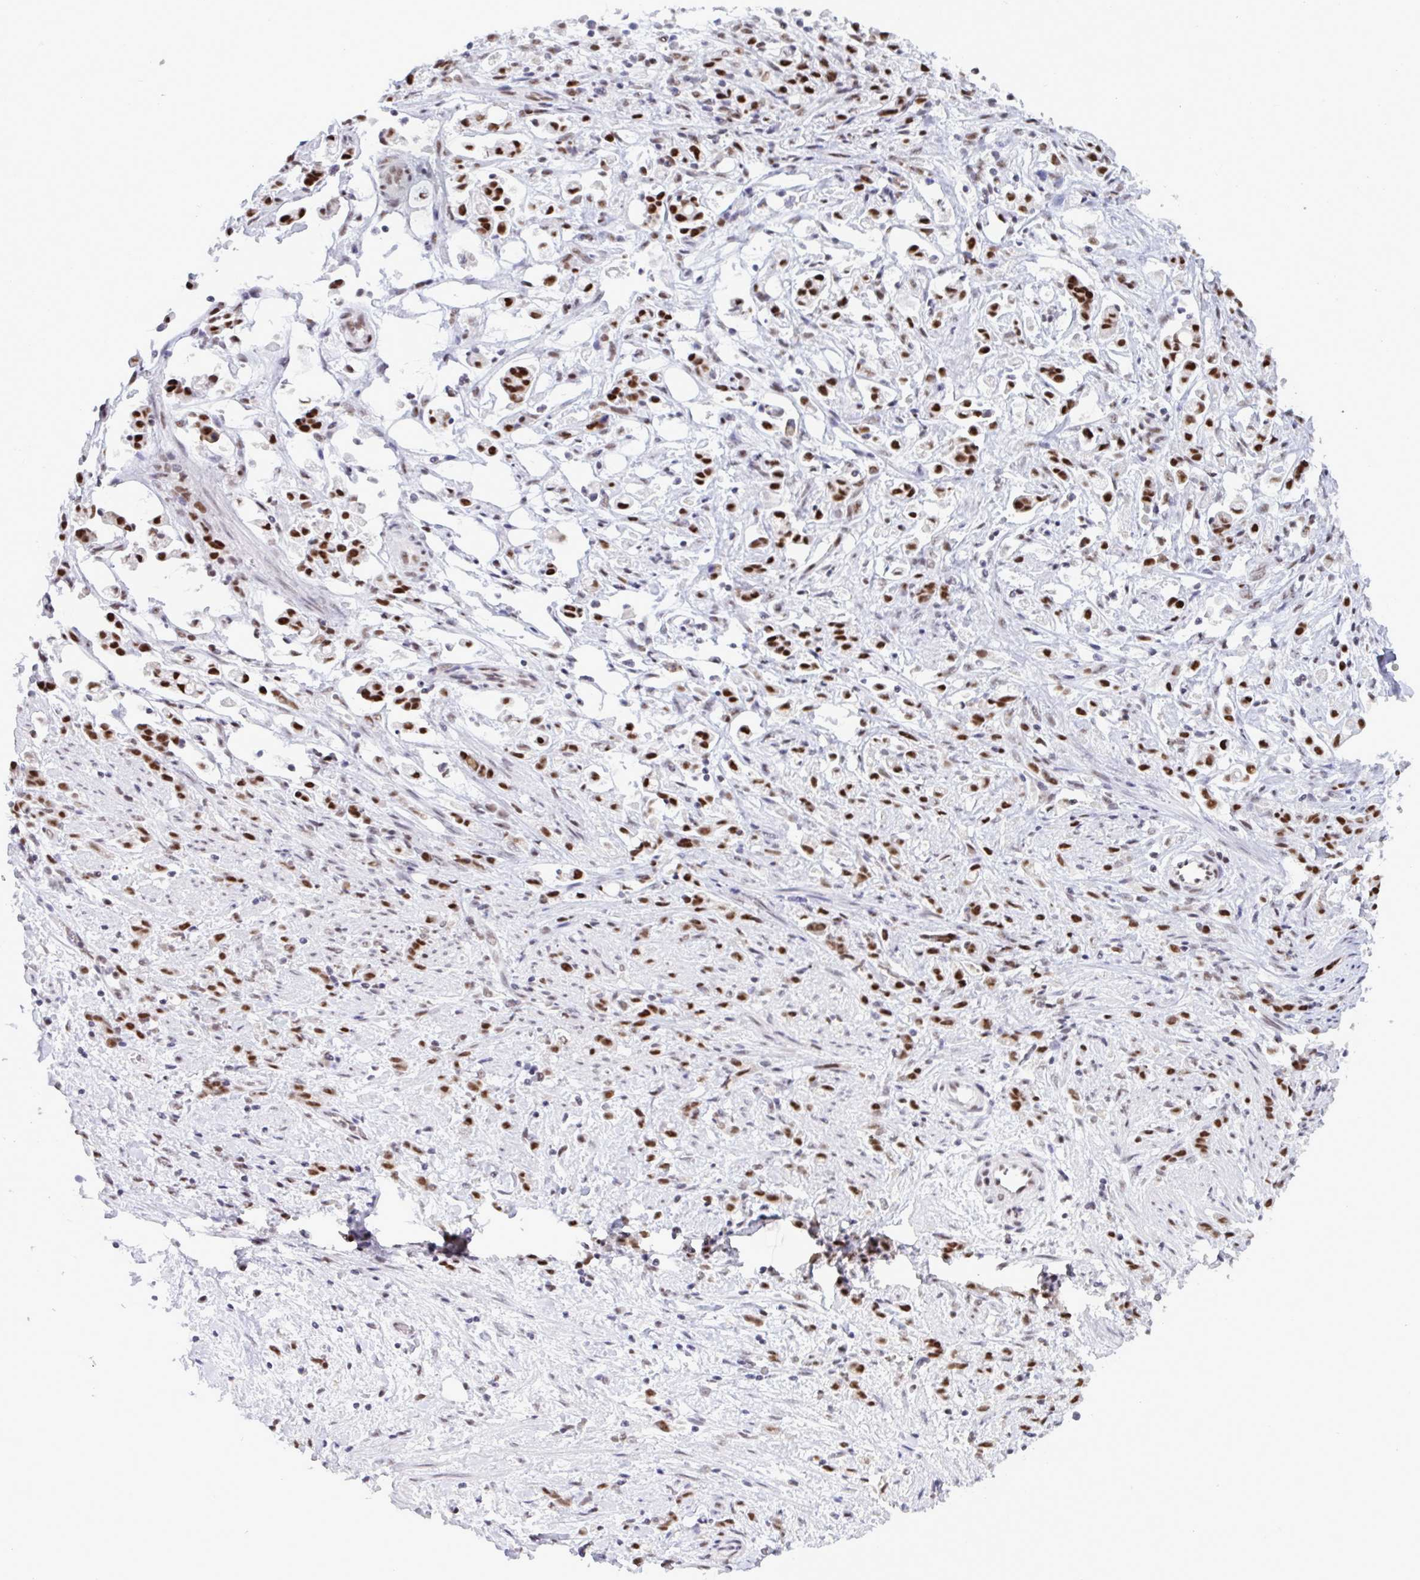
{"staining": {"intensity": "strong", "quantity": ">75%", "location": "nuclear"}, "tissue": "stomach cancer", "cell_type": "Tumor cells", "image_type": "cancer", "snomed": [{"axis": "morphology", "description": "Adenocarcinoma, NOS"}, {"axis": "topography", "description": "Stomach"}], "caption": "Immunohistochemistry (IHC) (DAB (3,3'-diaminobenzidine)) staining of human stomach cancer (adenocarcinoma) displays strong nuclear protein positivity in approximately >75% of tumor cells.", "gene": "PPP1R10", "patient": {"sex": "female", "age": 60}}